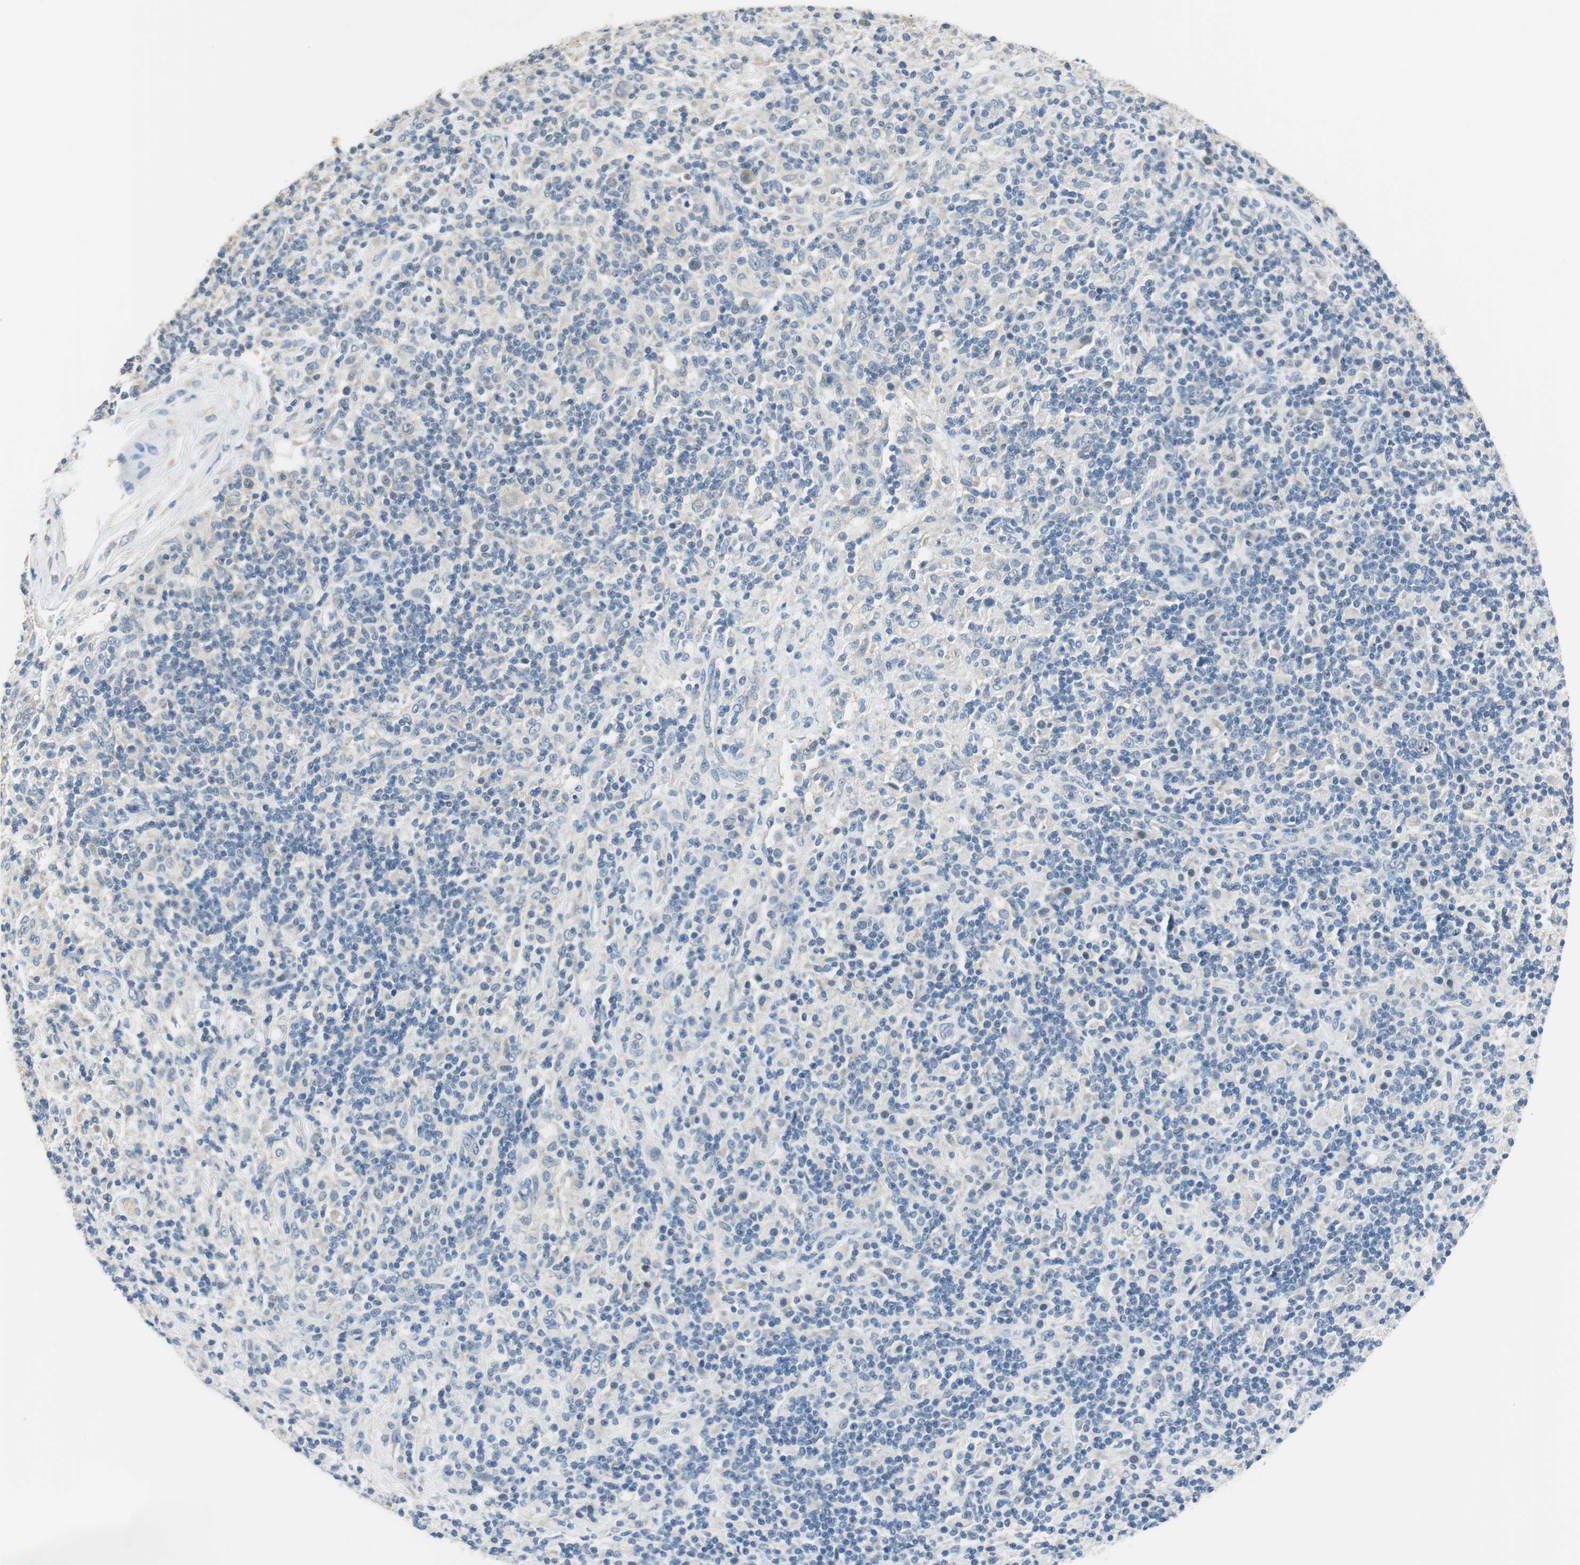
{"staining": {"intensity": "negative", "quantity": "none", "location": "none"}, "tissue": "lymphoma", "cell_type": "Tumor cells", "image_type": "cancer", "snomed": [{"axis": "morphology", "description": "Hodgkin's disease, NOS"}, {"axis": "topography", "description": "Lymph node"}], "caption": "High power microscopy histopathology image of an IHC image of lymphoma, revealing no significant expression in tumor cells.", "gene": "ALDH4A1", "patient": {"sex": "male", "age": 70}}